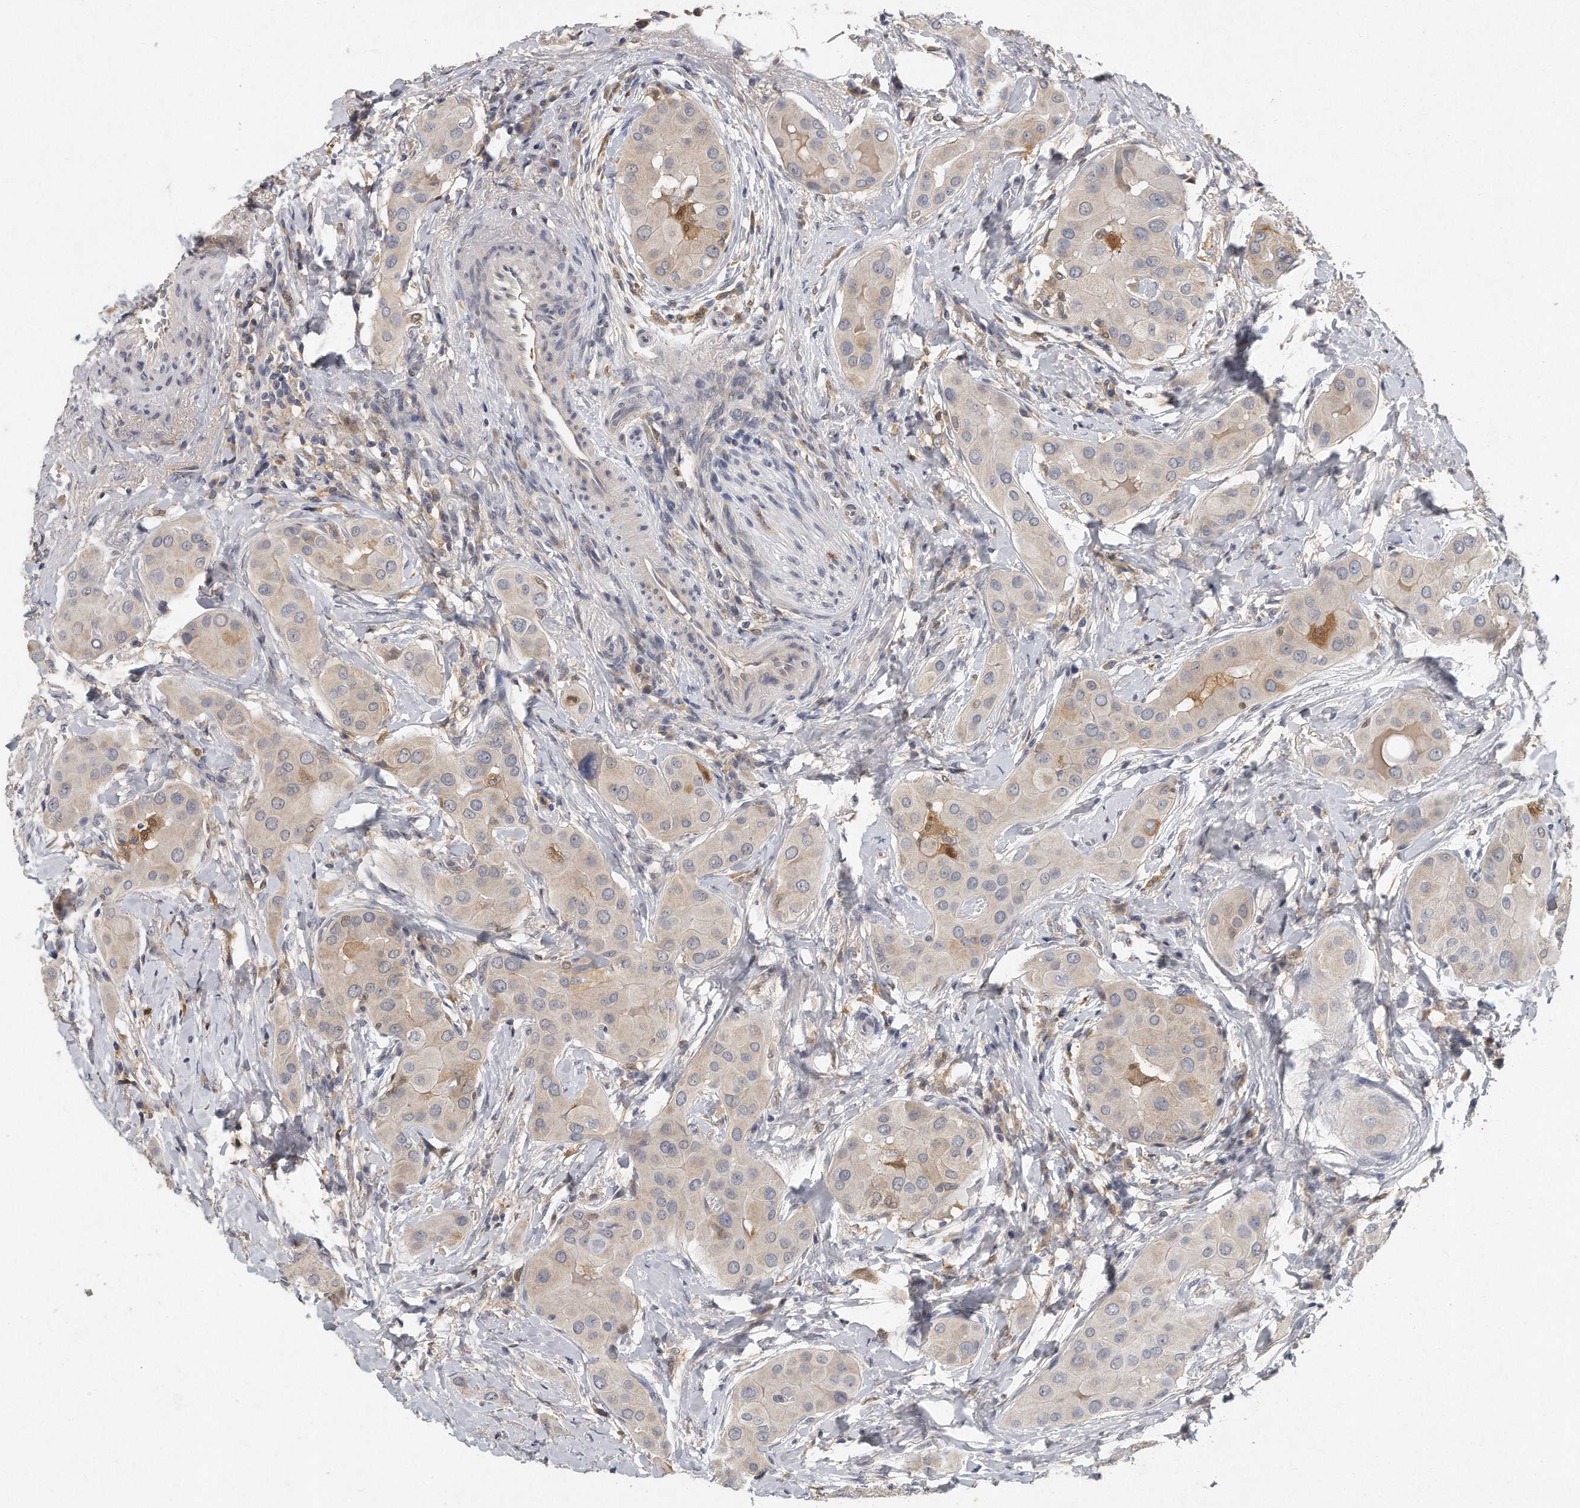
{"staining": {"intensity": "weak", "quantity": "<25%", "location": "cytoplasmic/membranous"}, "tissue": "thyroid cancer", "cell_type": "Tumor cells", "image_type": "cancer", "snomed": [{"axis": "morphology", "description": "Papillary adenocarcinoma, NOS"}, {"axis": "topography", "description": "Thyroid gland"}], "caption": "Thyroid cancer was stained to show a protein in brown. There is no significant expression in tumor cells.", "gene": "CAMK1", "patient": {"sex": "male", "age": 33}}